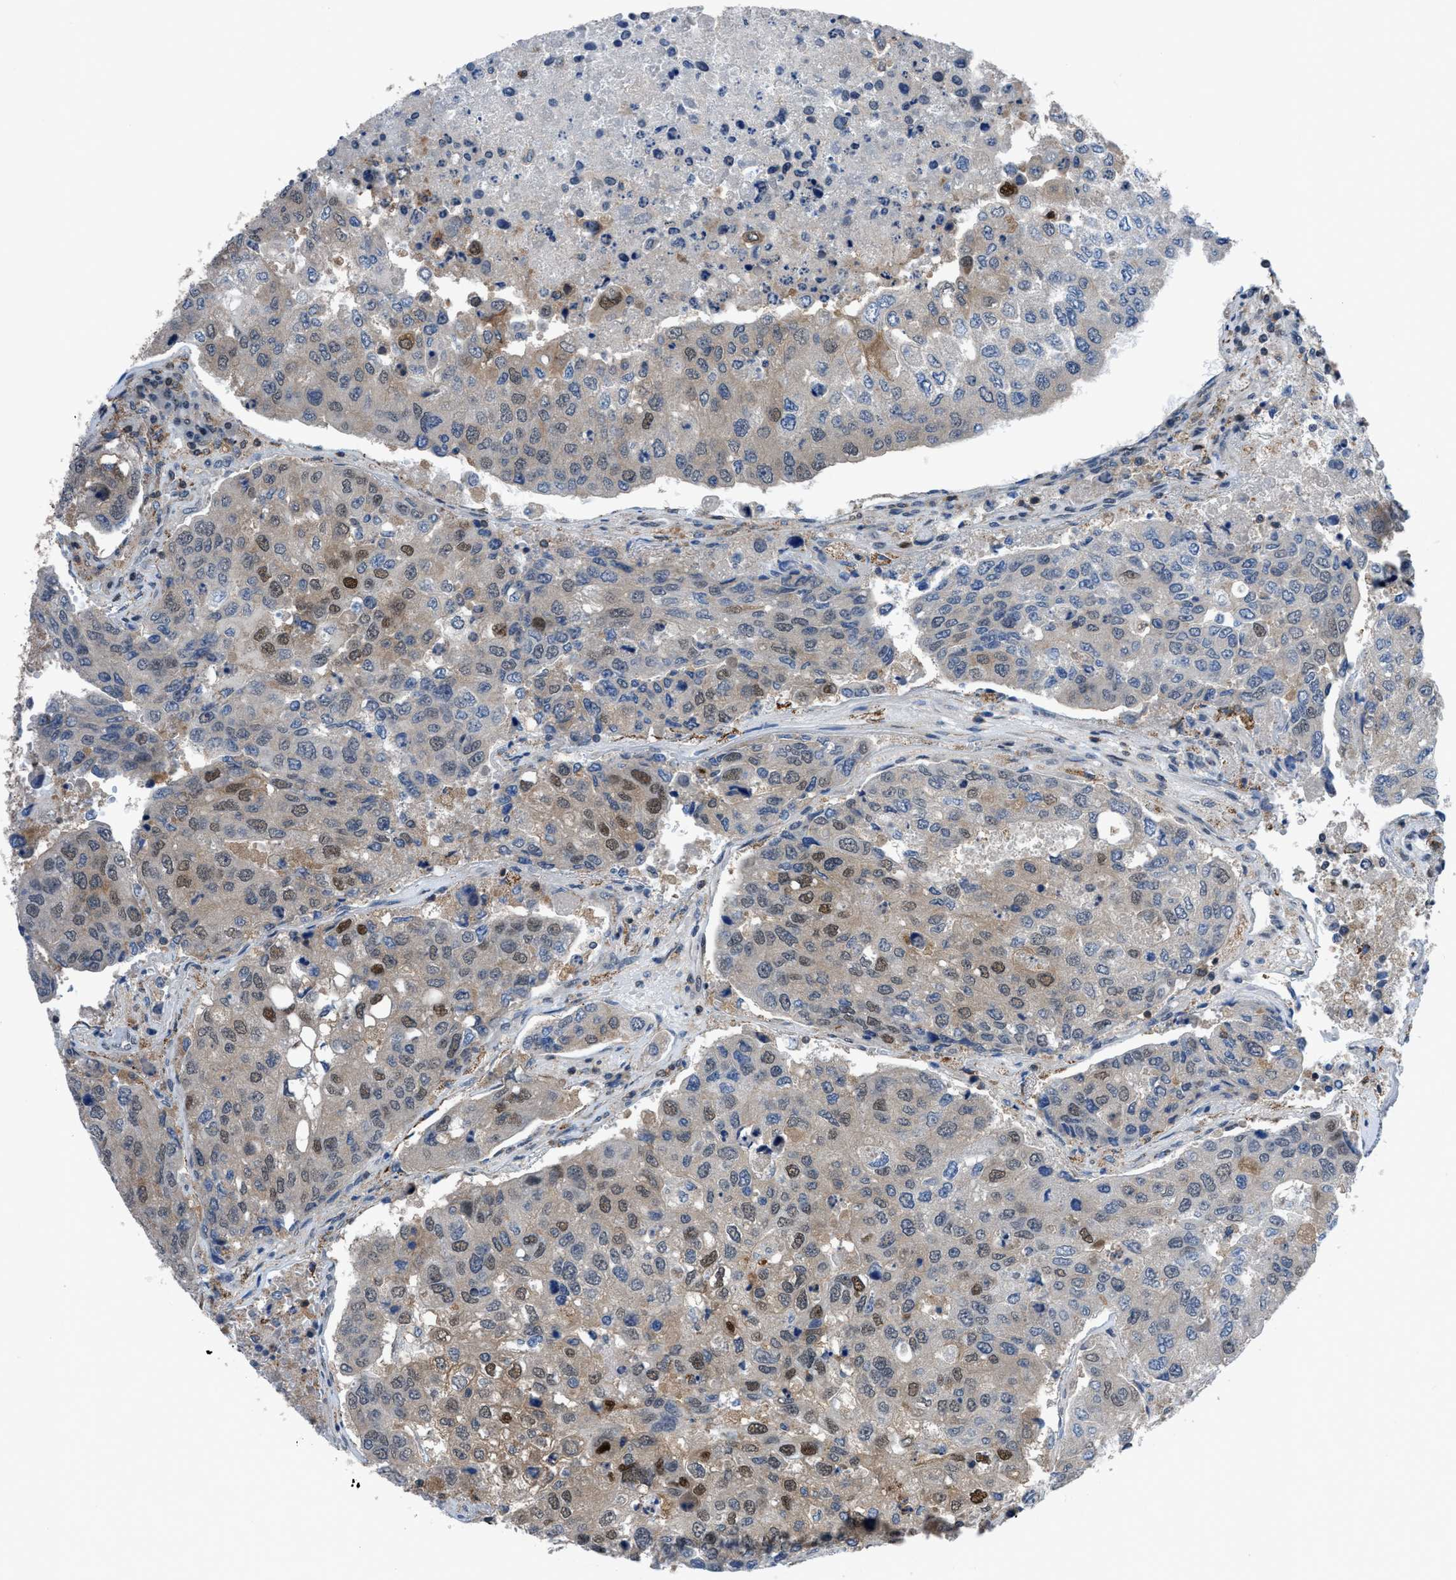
{"staining": {"intensity": "moderate", "quantity": "25%-75%", "location": "cytoplasmic/membranous,nuclear"}, "tissue": "urothelial cancer", "cell_type": "Tumor cells", "image_type": "cancer", "snomed": [{"axis": "morphology", "description": "Urothelial carcinoma, High grade"}, {"axis": "topography", "description": "Lymph node"}, {"axis": "topography", "description": "Urinary bladder"}], "caption": "Urothelial carcinoma (high-grade) was stained to show a protein in brown. There is medium levels of moderate cytoplasmic/membranous and nuclear expression in about 25%-75% of tumor cells.", "gene": "TMEM45B", "patient": {"sex": "male", "age": 51}}